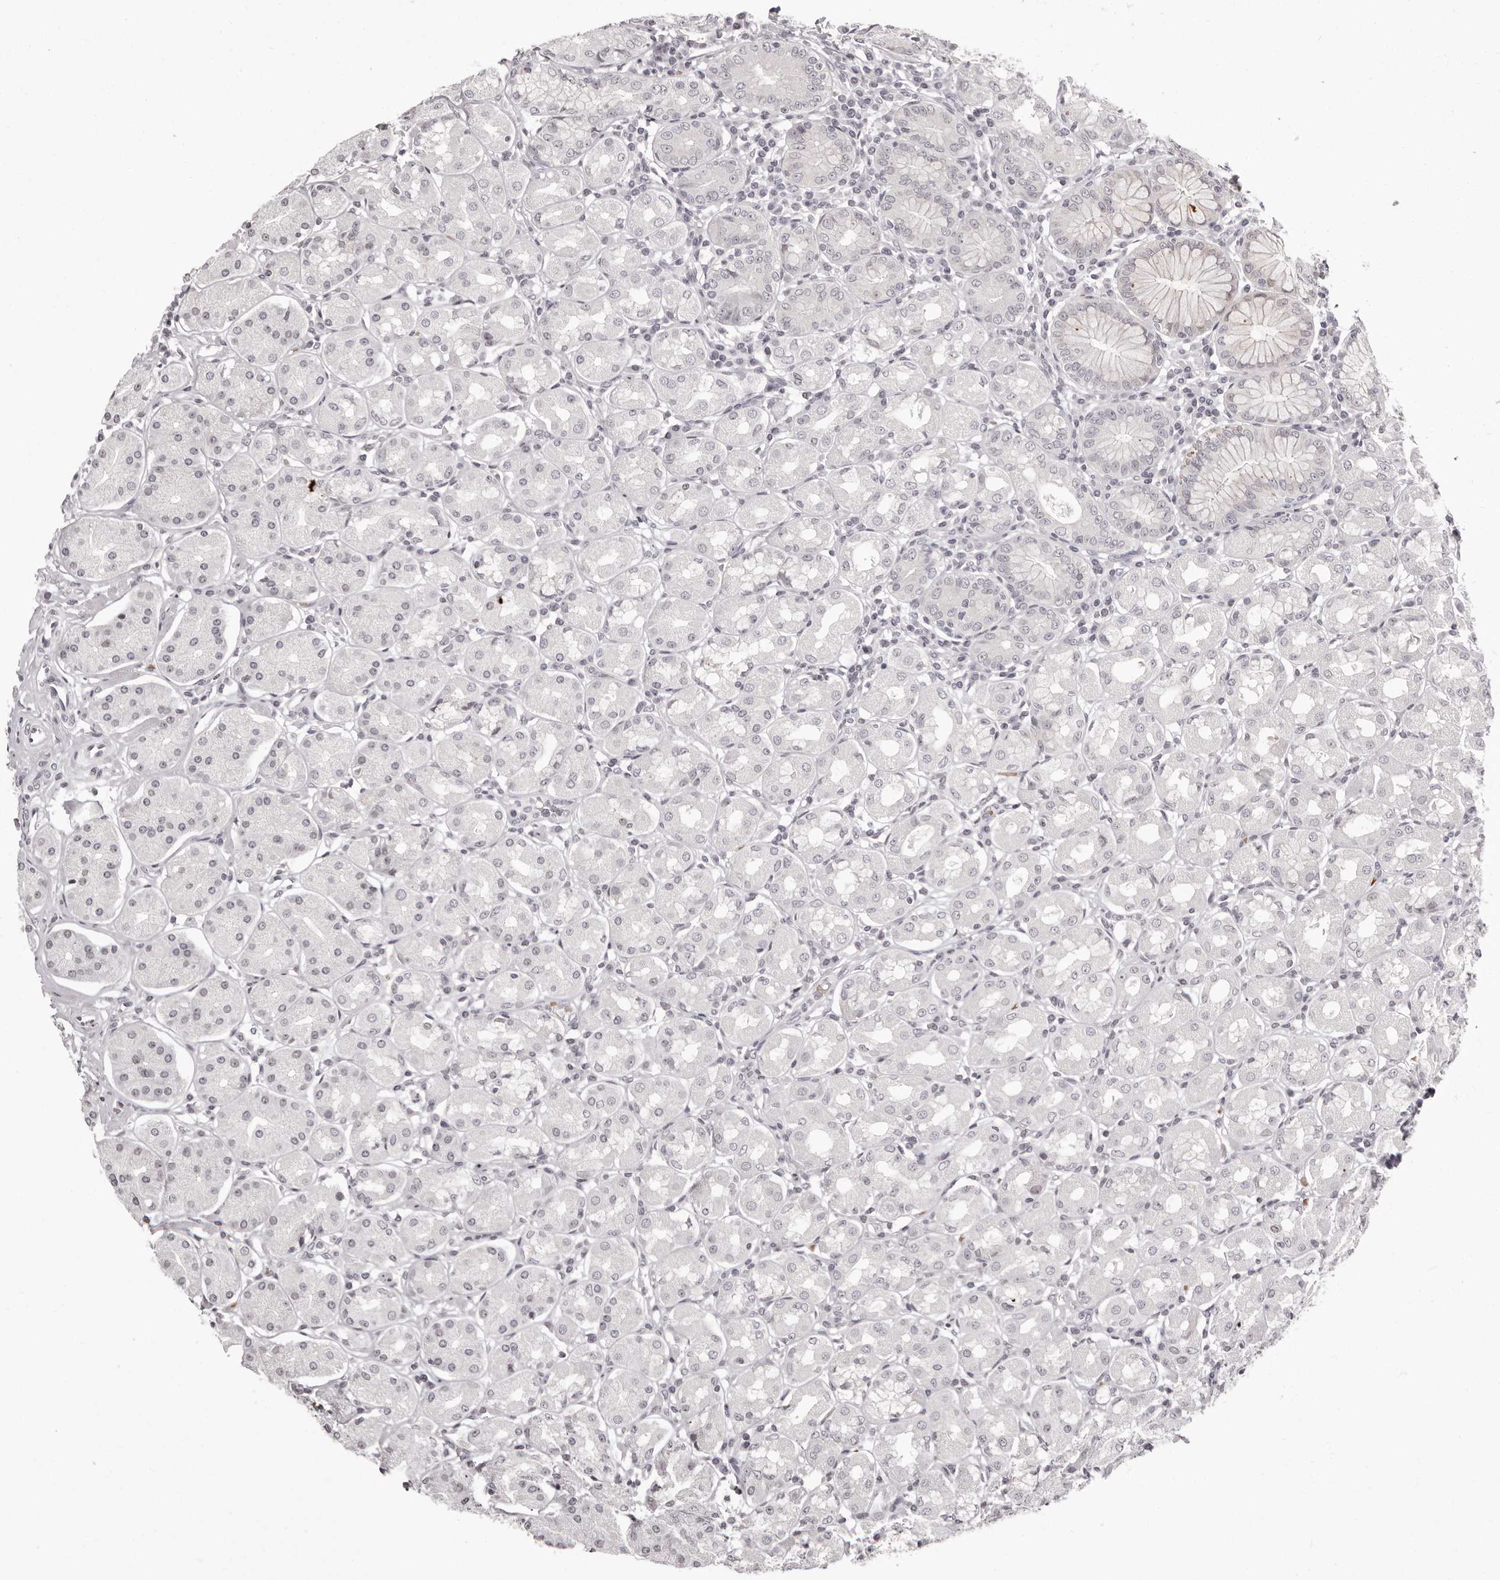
{"staining": {"intensity": "negative", "quantity": "none", "location": "none"}, "tissue": "stomach", "cell_type": "Glandular cells", "image_type": "normal", "snomed": [{"axis": "morphology", "description": "Normal tissue, NOS"}, {"axis": "topography", "description": "Stomach"}, {"axis": "topography", "description": "Stomach, lower"}], "caption": "Glandular cells show no significant staining in unremarkable stomach.", "gene": "C8orf74", "patient": {"sex": "female", "age": 56}}